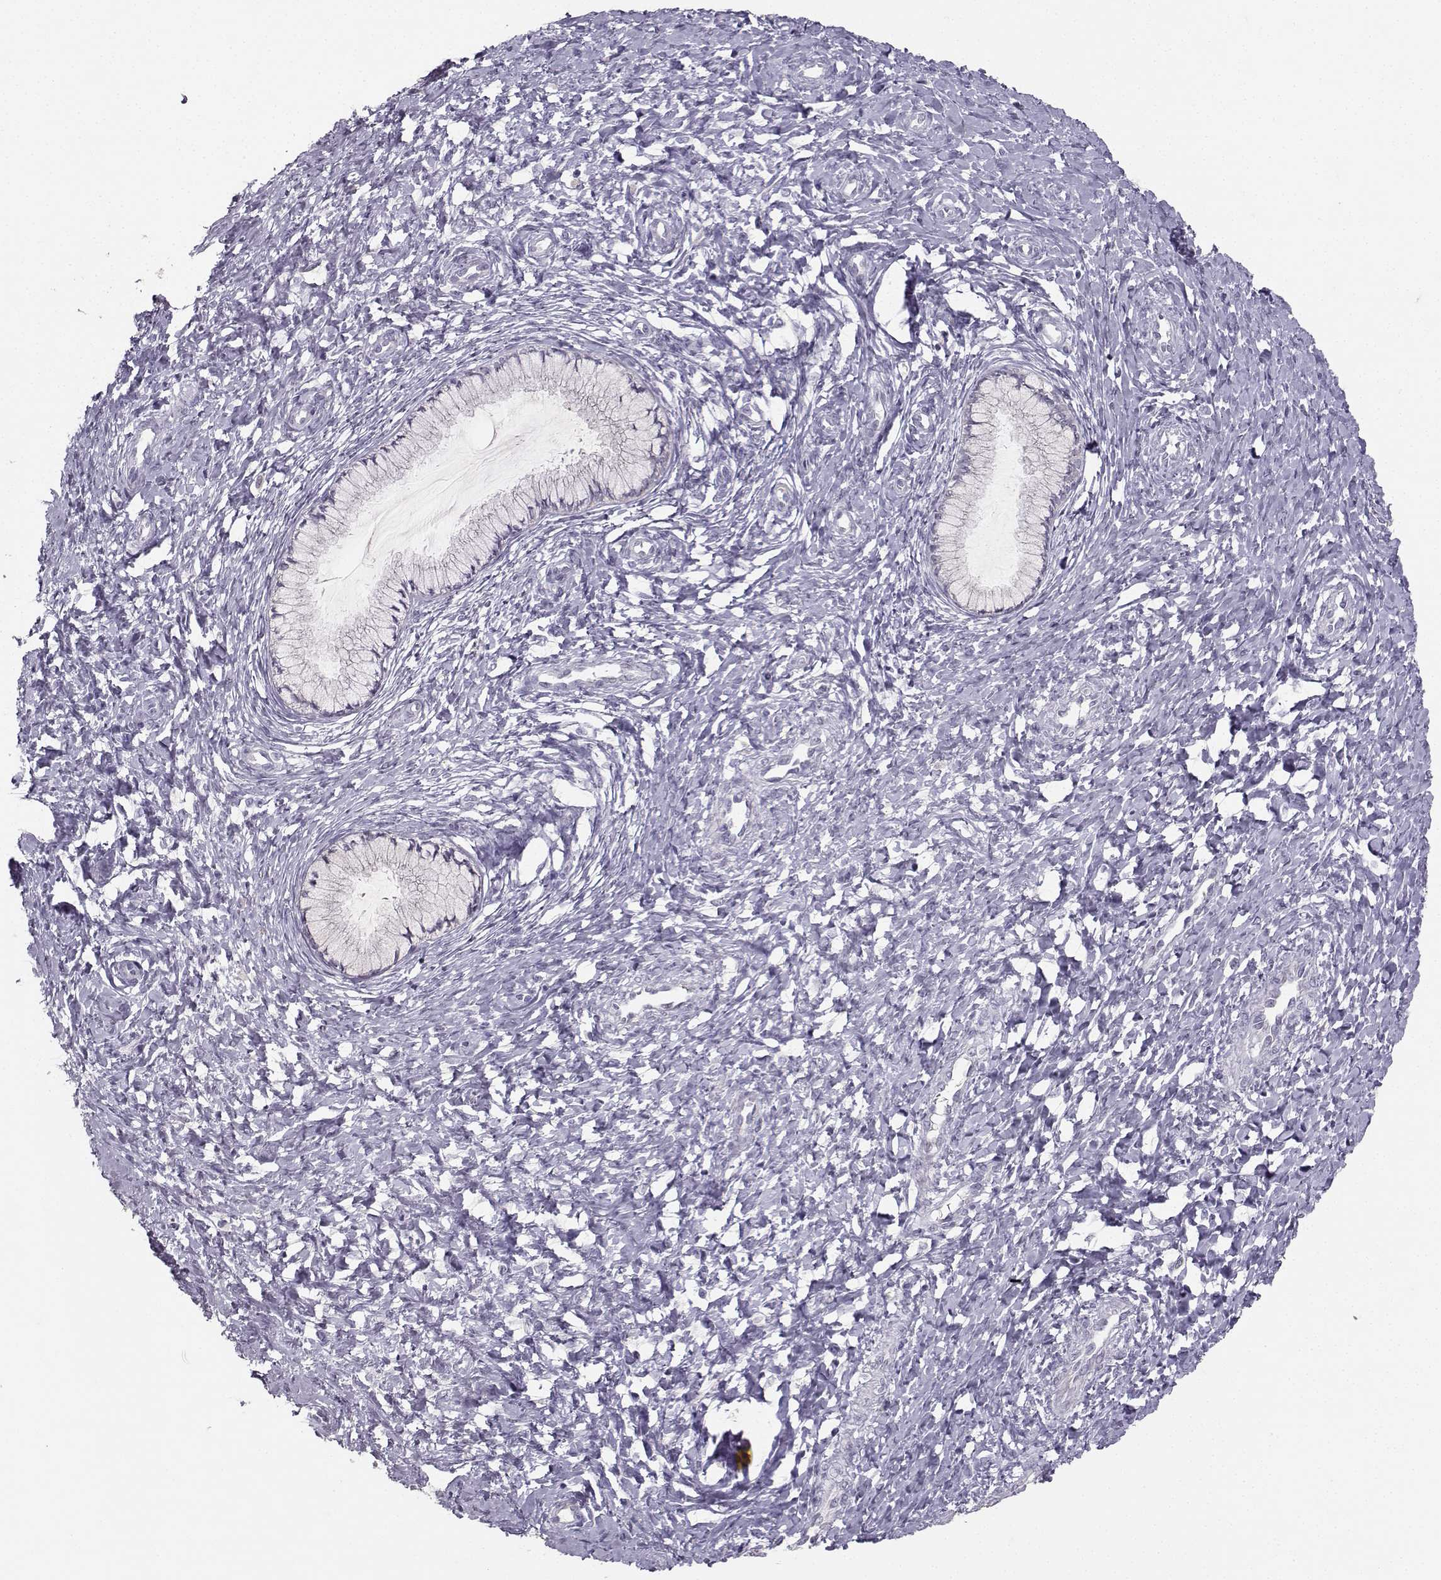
{"staining": {"intensity": "negative", "quantity": "none", "location": "none"}, "tissue": "cervix", "cell_type": "Glandular cells", "image_type": "normal", "snomed": [{"axis": "morphology", "description": "Normal tissue, NOS"}, {"axis": "topography", "description": "Cervix"}], "caption": "This is an IHC image of benign human cervix. There is no staining in glandular cells.", "gene": "PKP2", "patient": {"sex": "female", "age": 37}}